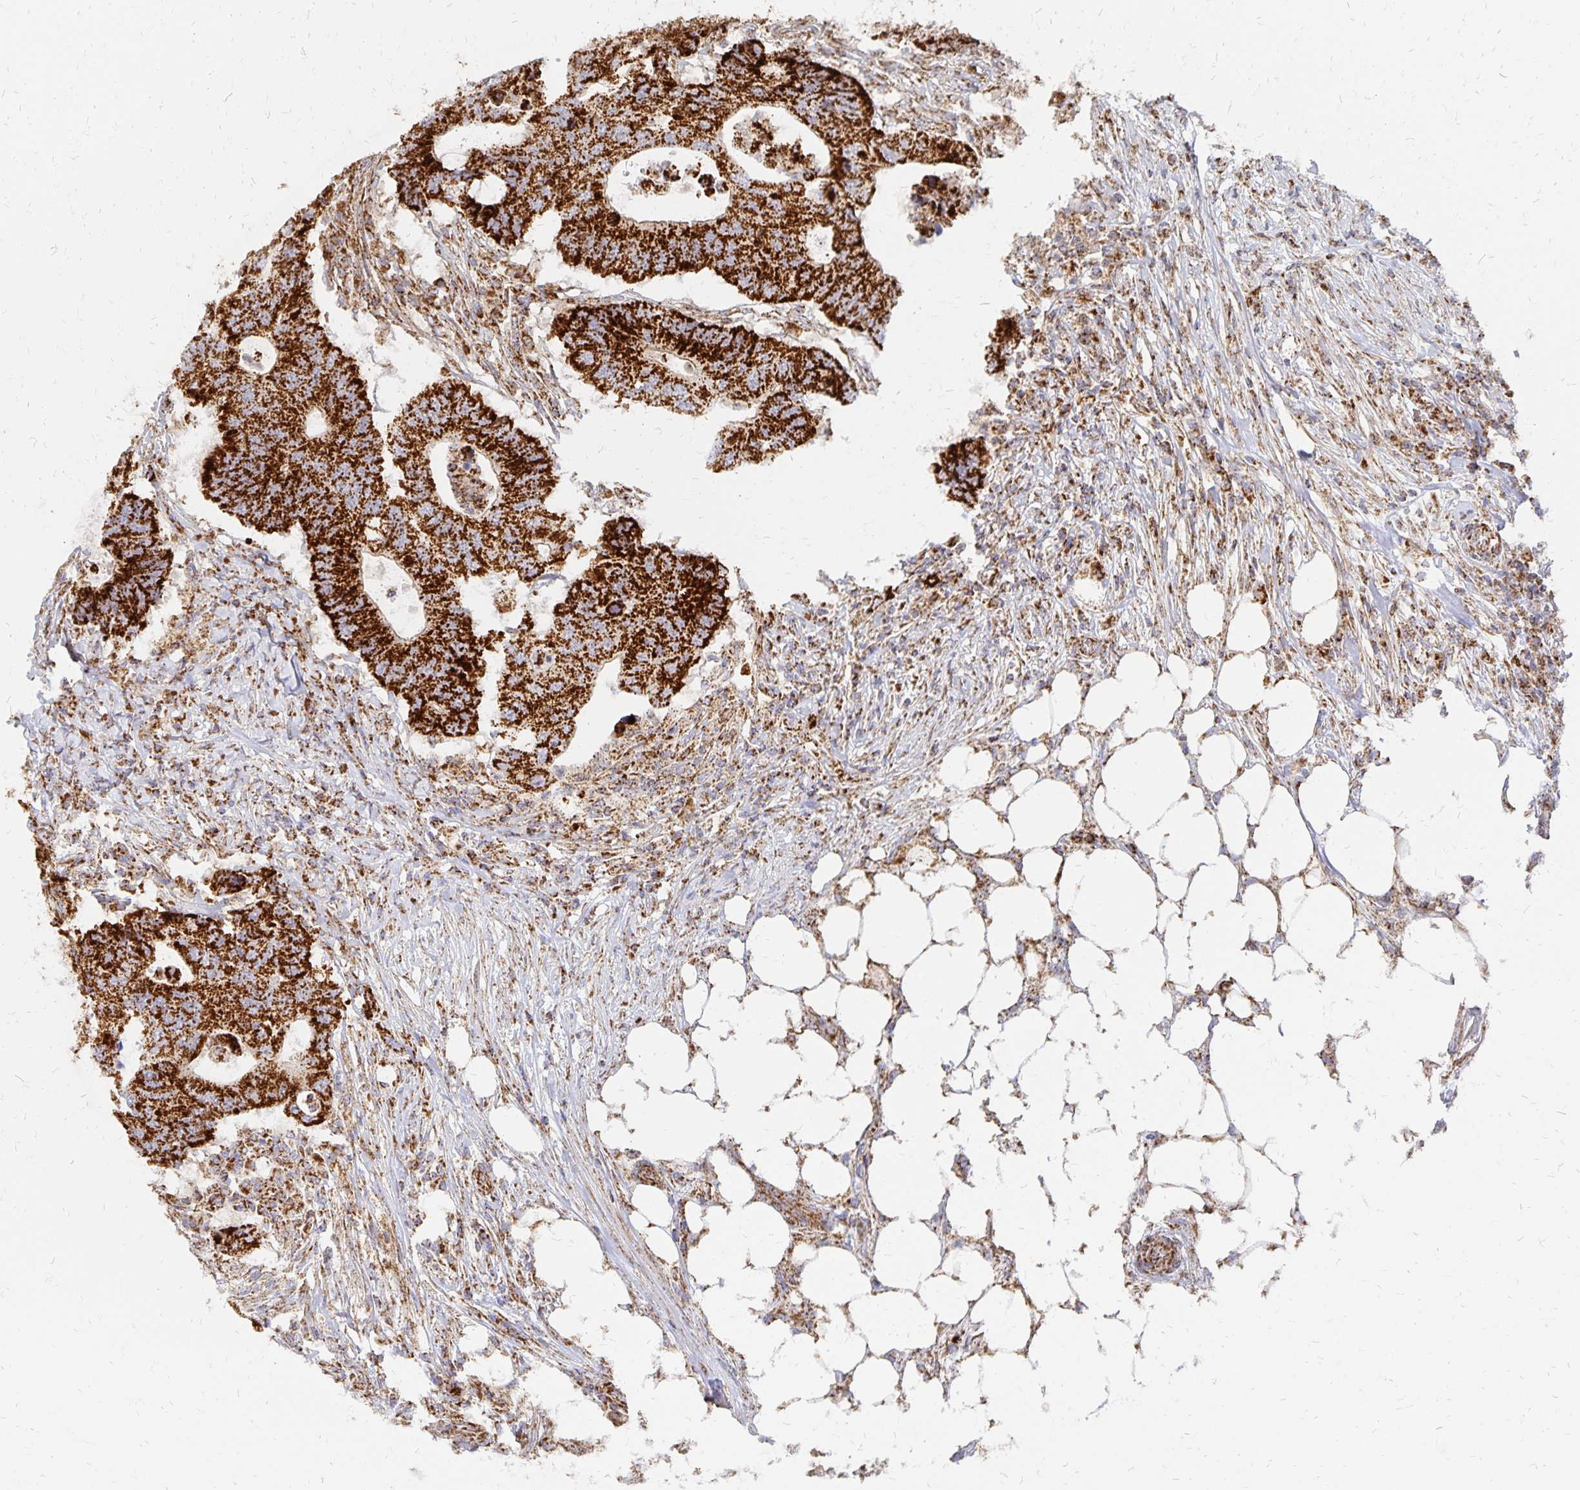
{"staining": {"intensity": "strong", "quantity": ">75%", "location": "cytoplasmic/membranous"}, "tissue": "colorectal cancer", "cell_type": "Tumor cells", "image_type": "cancer", "snomed": [{"axis": "morphology", "description": "Adenocarcinoma, NOS"}, {"axis": "topography", "description": "Colon"}], "caption": "Colorectal adenocarcinoma stained for a protein displays strong cytoplasmic/membranous positivity in tumor cells.", "gene": "STOML2", "patient": {"sex": "male", "age": 71}}